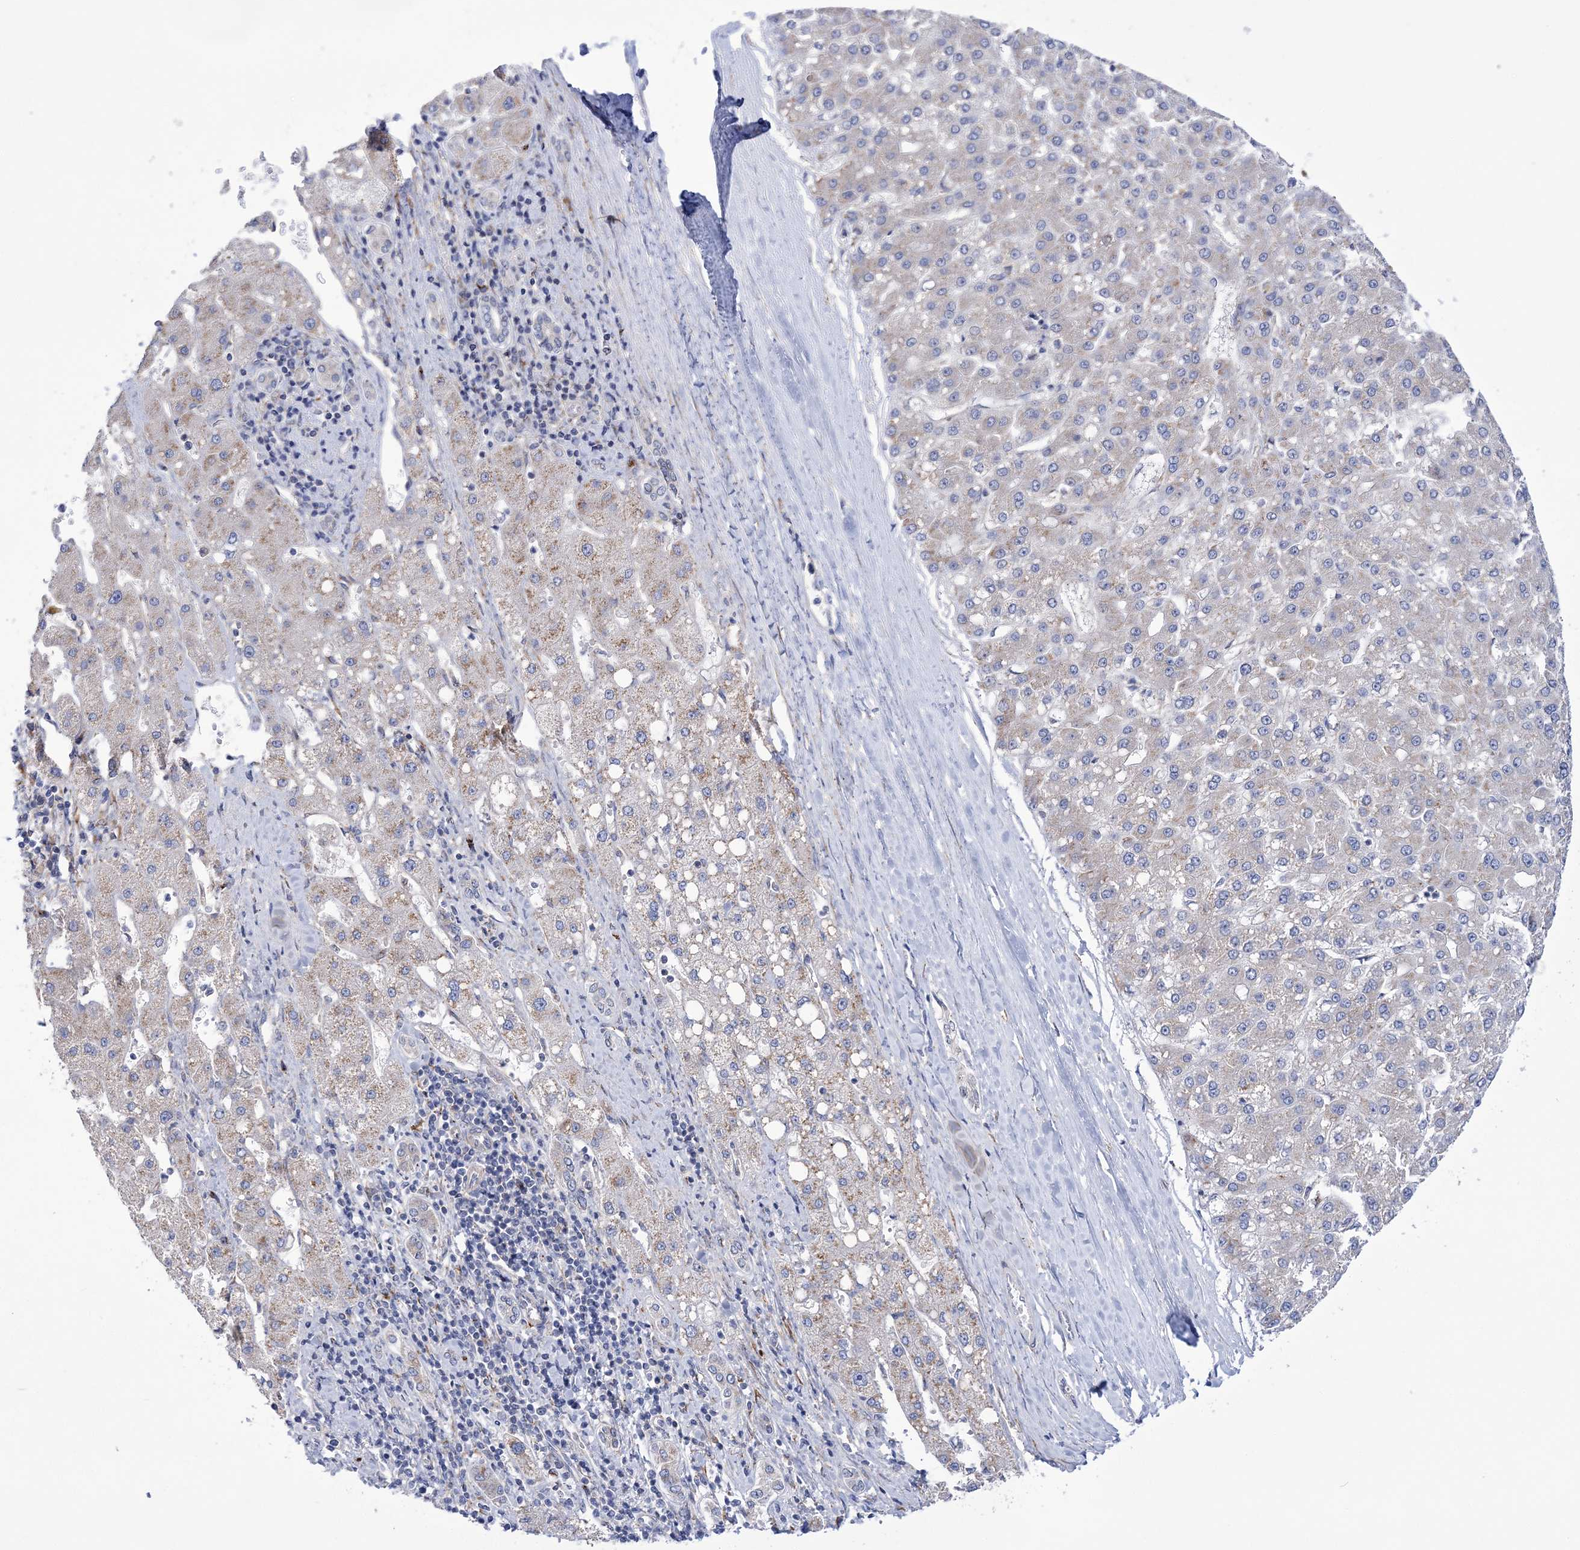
{"staining": {"intensity": "negative", "quantity": "none", "location": "none"}, "tissue": "liver cancer", "cell_type": "Tumor cells", "image_type": "cancer", "snomed": [{"axis": "morphology", "description": "Carcinoma, Hepatocellular, NOS"}, {"axis": "topography", "description": "Liver"}], "caption": "DAB immunohistochemical staining of liver cancer demonstrates no significant staining in tumor cells.", "gene": "COPB2", "patient": {"sex": "male", "age": 67}}